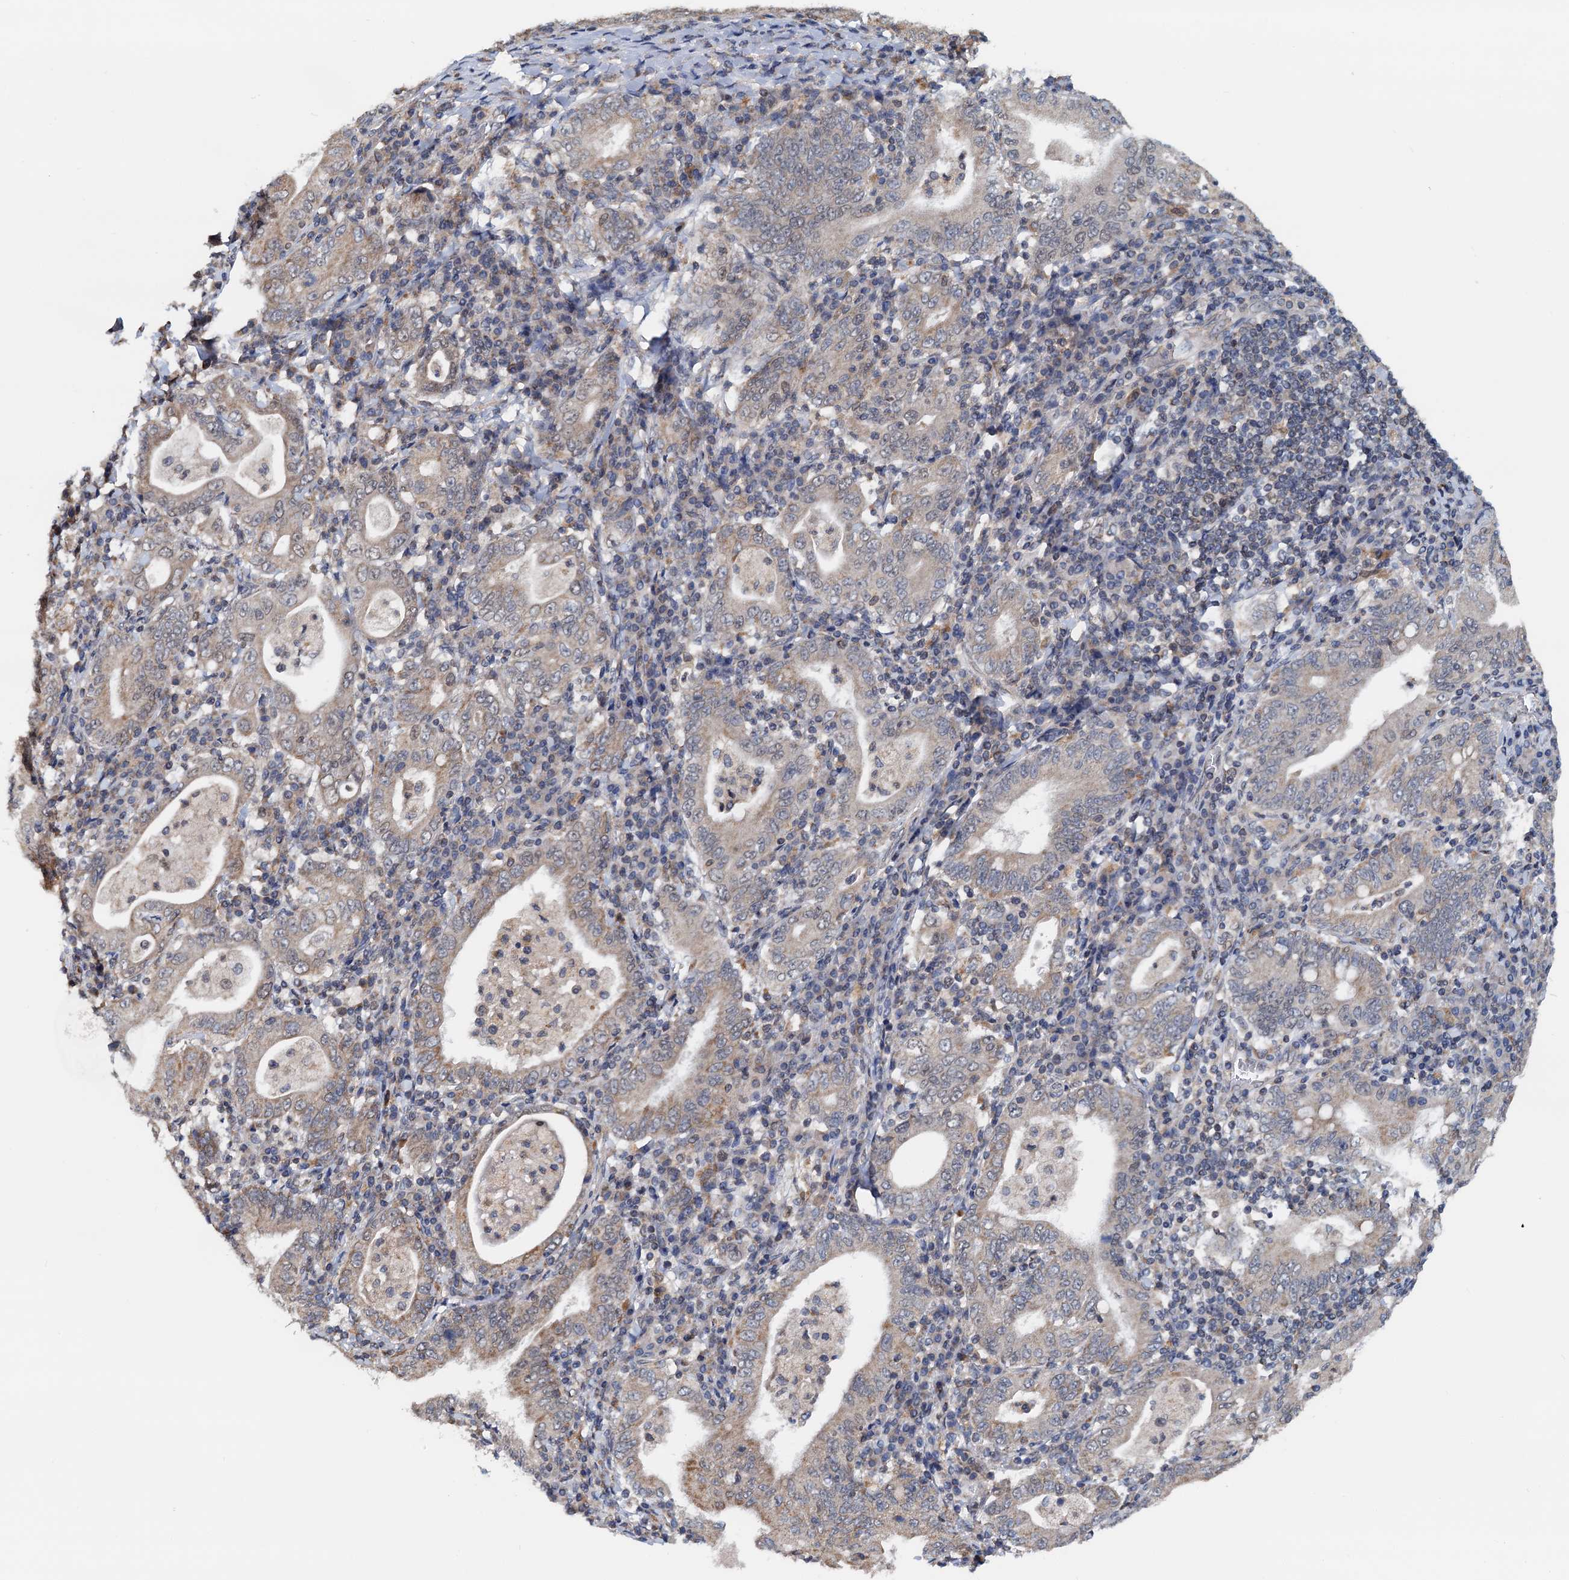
{"staining": {"intensity": "weak", "quantity": "25%-75%", "location": "cytoplasmic/membranous"}, "tissue": "stomach cancer", "cell_type": "Tumor cells", "image_type": "cancer", "snomed": [{"axis": "morphology", "description": "Normal tissue, NOS"}, {"axis": "morphology", "description": "Adenocarcinoma, NOS"}, {"axis": "topography", "description": "Esophagus"}, {"axis": "topography", "description": "Stomach, upper"}, {"axis": "topography", "description": "Peripheral nerve tissue"}], "caption": "Stomach cancer stained for a protein shows weak cytoplasmic/membranous positivity in tumor cells. The staining was performed using DAB to visualize the protein expression in brown, while the nuclei were stained in blue with hematoxylin (Magnification: 20x).", "gene": "MCMBP", "patient": {"sex": "male", "age": 62}}